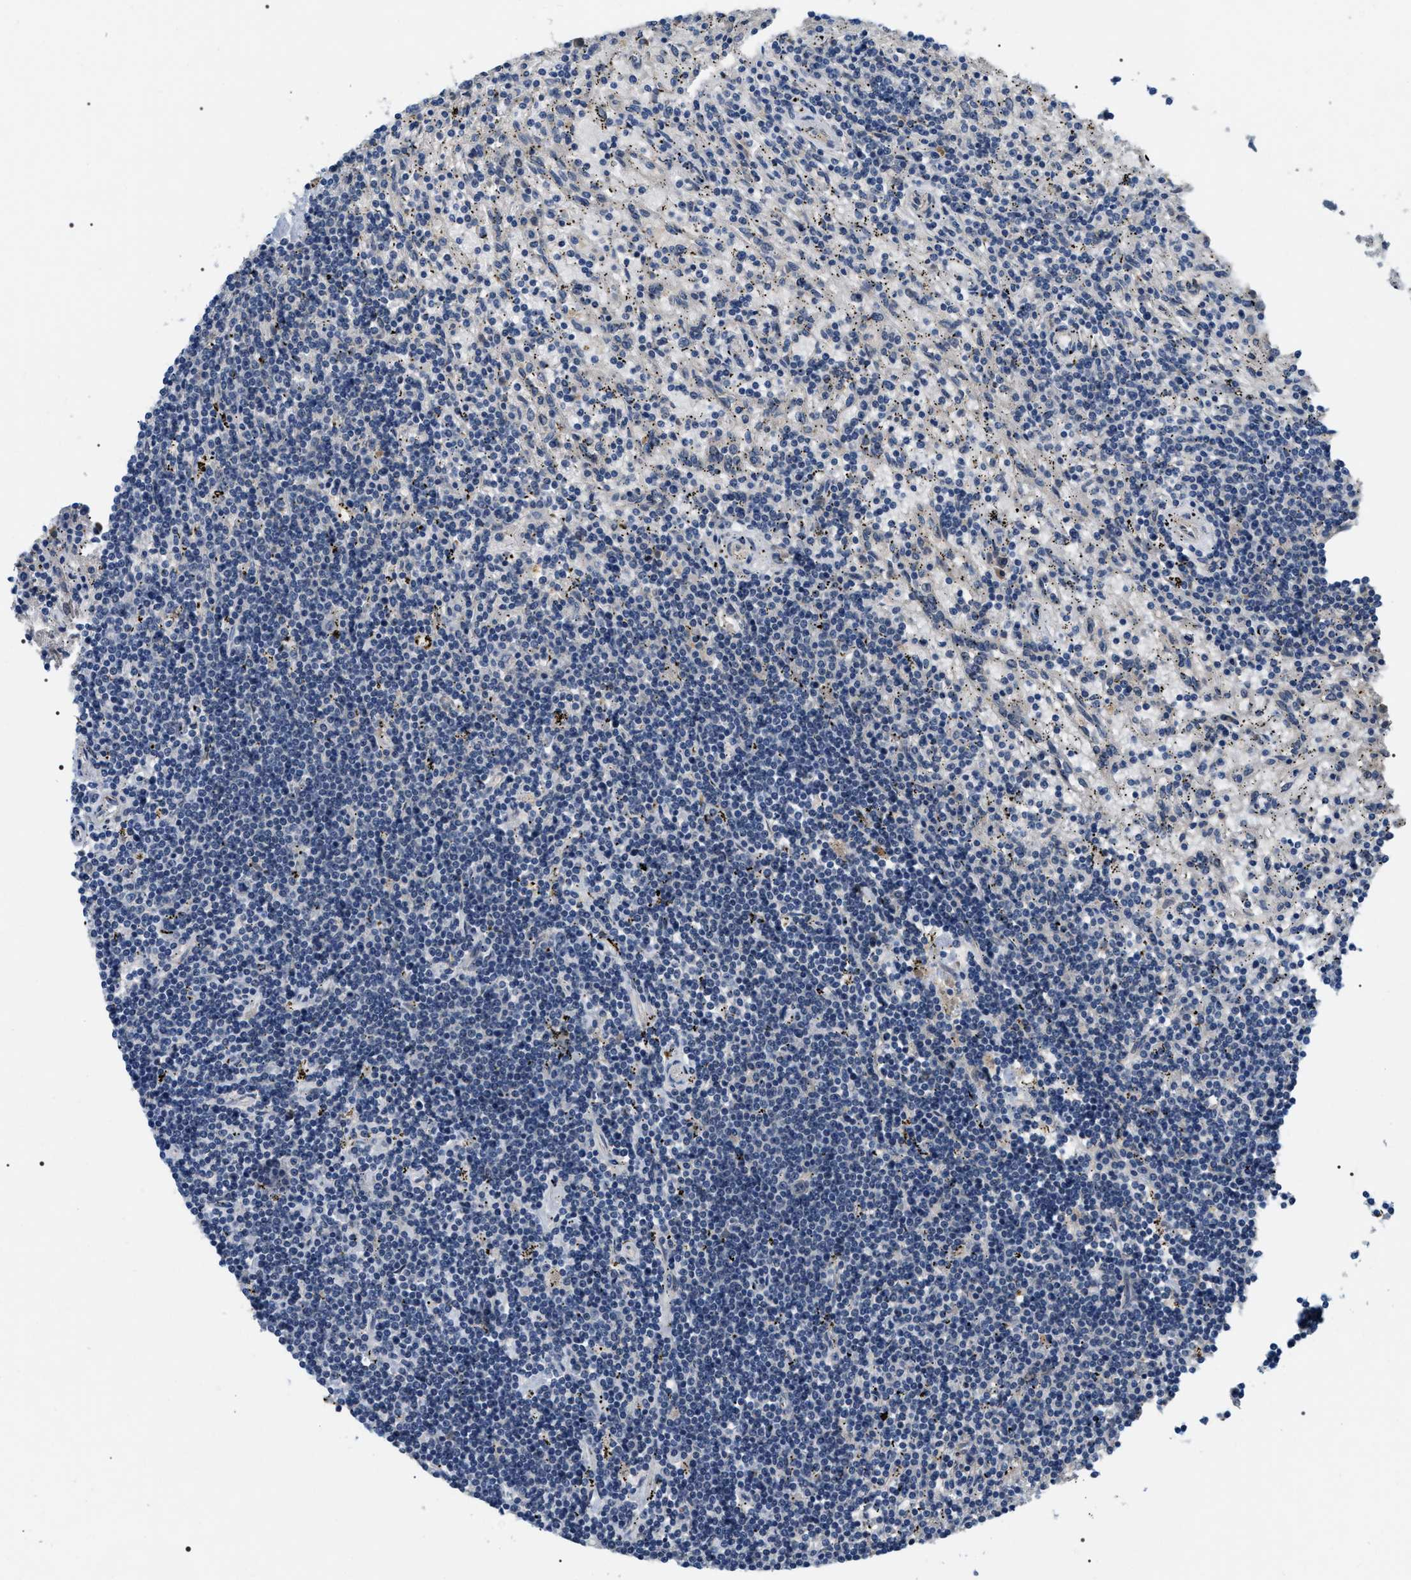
{"staining": {"intensity": "negative", "quantity": "none", "location": "none"}, "tissue": "lymphoma", "cell_type": "Tumor cells", "image_type": "cancer", "snomed": [{"axis": "morphology", "description": "Malignant lymphoma, non-Hodgkin's type, Low grade"}, {"axis": "topography", "description": "Small intestine"}], "caption": "High magnification brightfield microscopy of lymphoma stained with DAB (brown) and counterstained with hematoxylin (blue): tumor cells show no significant staining. Nuclei are stained in blue.", "gene": "IFT81", "patient": {"sex": "female", "age": 59}}